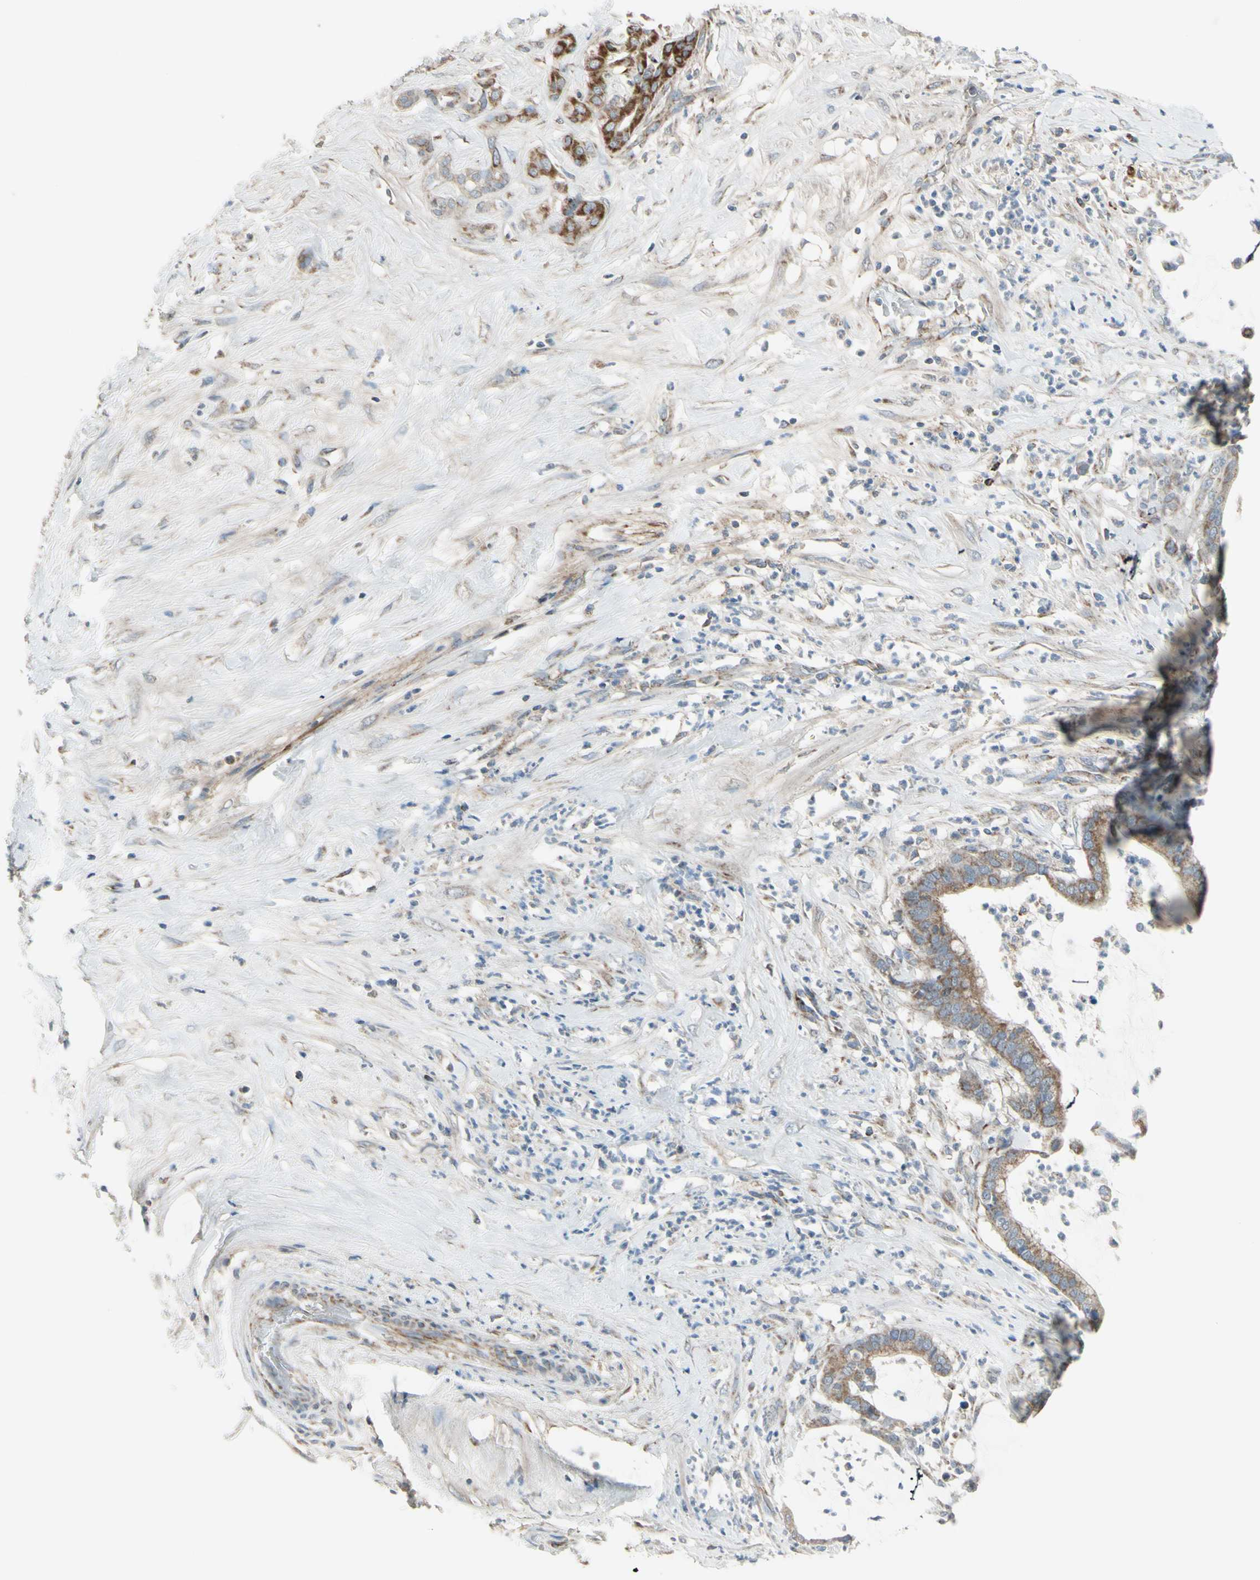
{"staining": {"intensity": "weak", "quantity": ">75%", "location": "cytoplasmic/membranous"}, "tissue": "pancreatic cancer", "cell_type": "Tumor cells", "image_type": "cancer", "snomed": [{"axis": "morphology", "description": "Adenocarcinoma, NOS"}, {"axis": "topography", "description": "Pancreas"}], "caption": "IHC photomicrograph of human pancreatic cancer stained for a protein (brown), which demonstrates low levels of weak cytoplasmic/membranous staining in about >75% of tumor cells.", "gene": "FAM171B", "patient": {"sex": "male", "age": 41}}